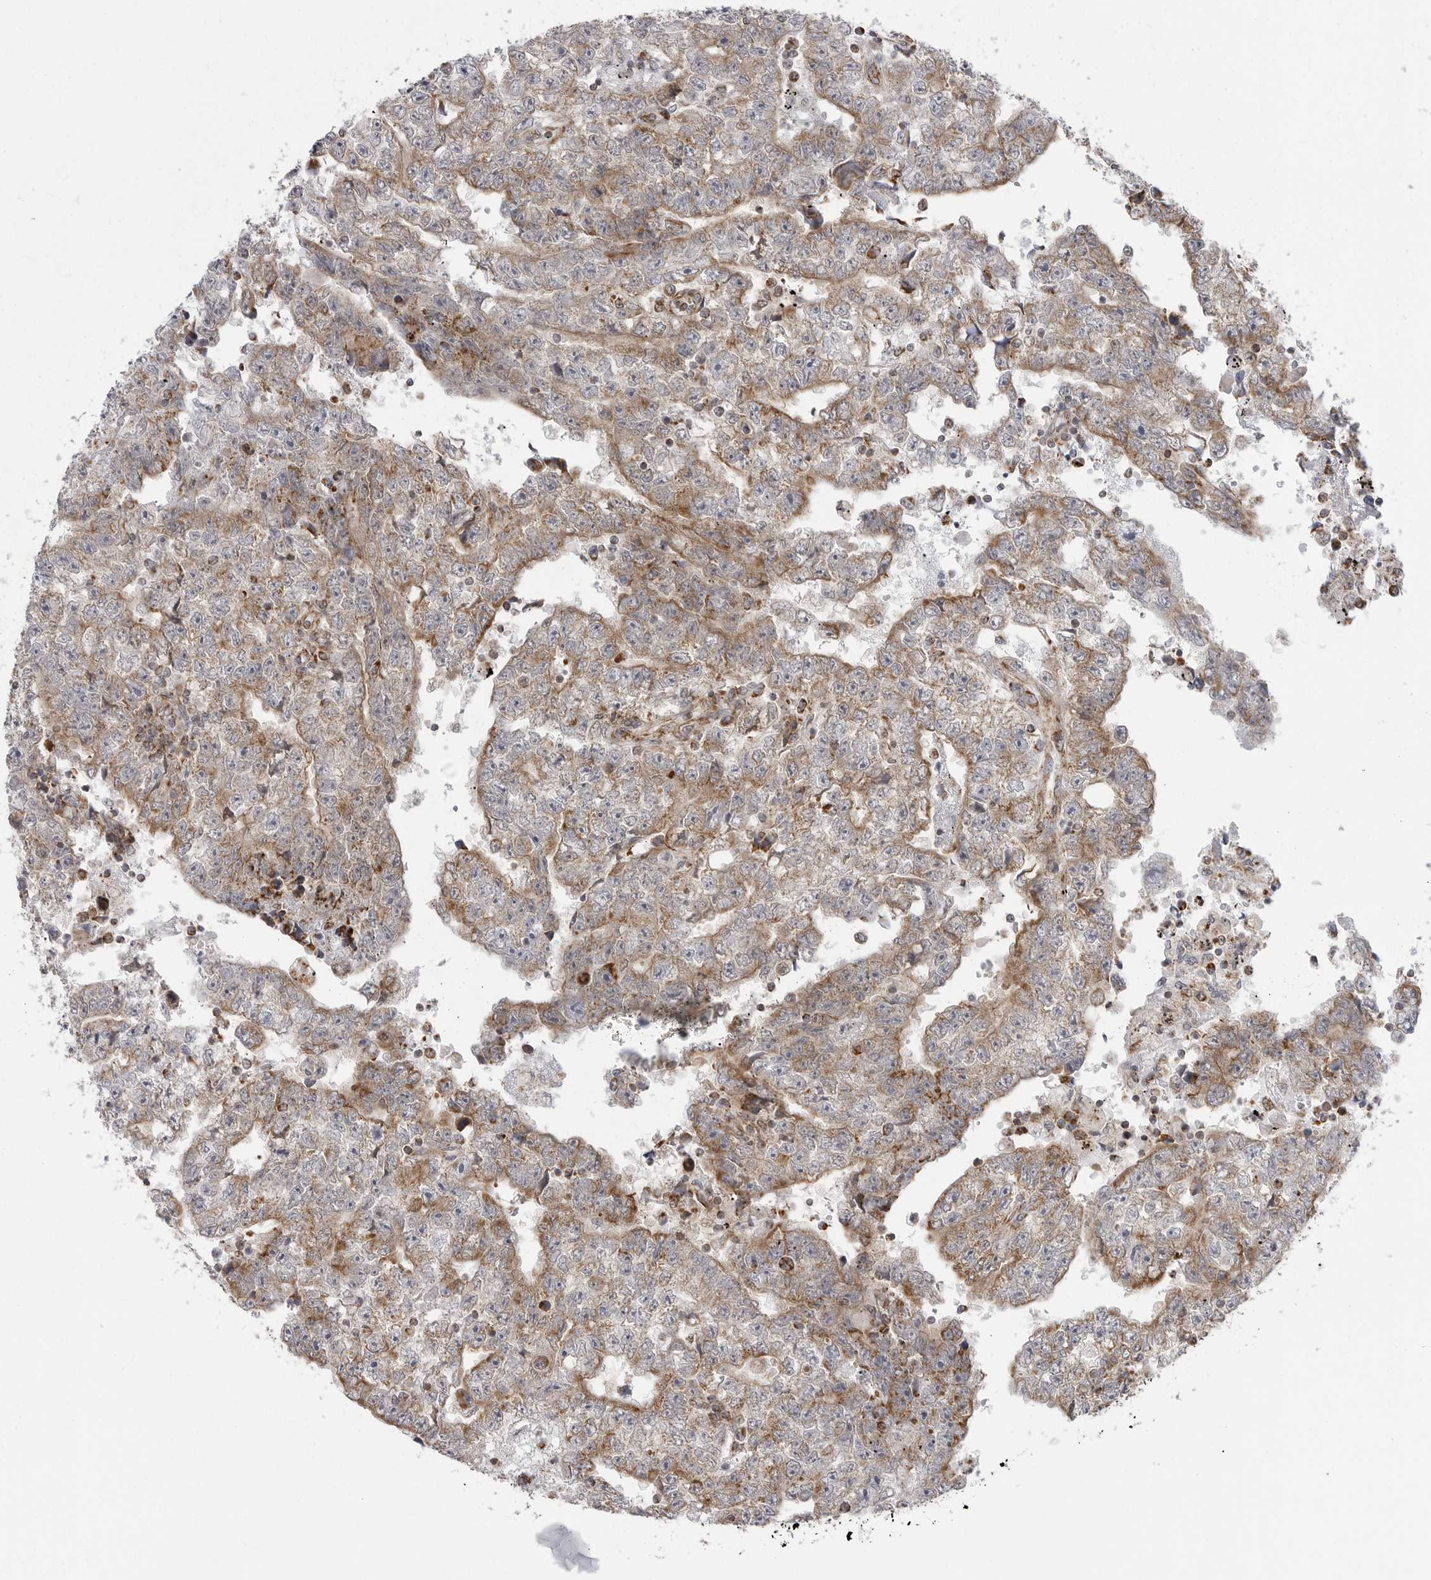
{"staining": {"intensity": "moderate", "quantity": "25%-75%", "location": "cytoplasmic/membranous"}, "tissue": "testis cancer", "cell_type": "Tumor cells", "image_type": "cancer", "snomed": [{"axis": "morphology", "description": "Carcinoma, Embryonal, NOS"}, {"axis": "topography", "description": "Testis"}], "caption": "Protein expression analysis of human testis cancer (embryonal carcinoma) reveals moderate cytoplasmic/membranous expression in approximately 25%-75% of tumor cells.", "gene": "FH", "patient": {"sex": "male", "age": 25}}